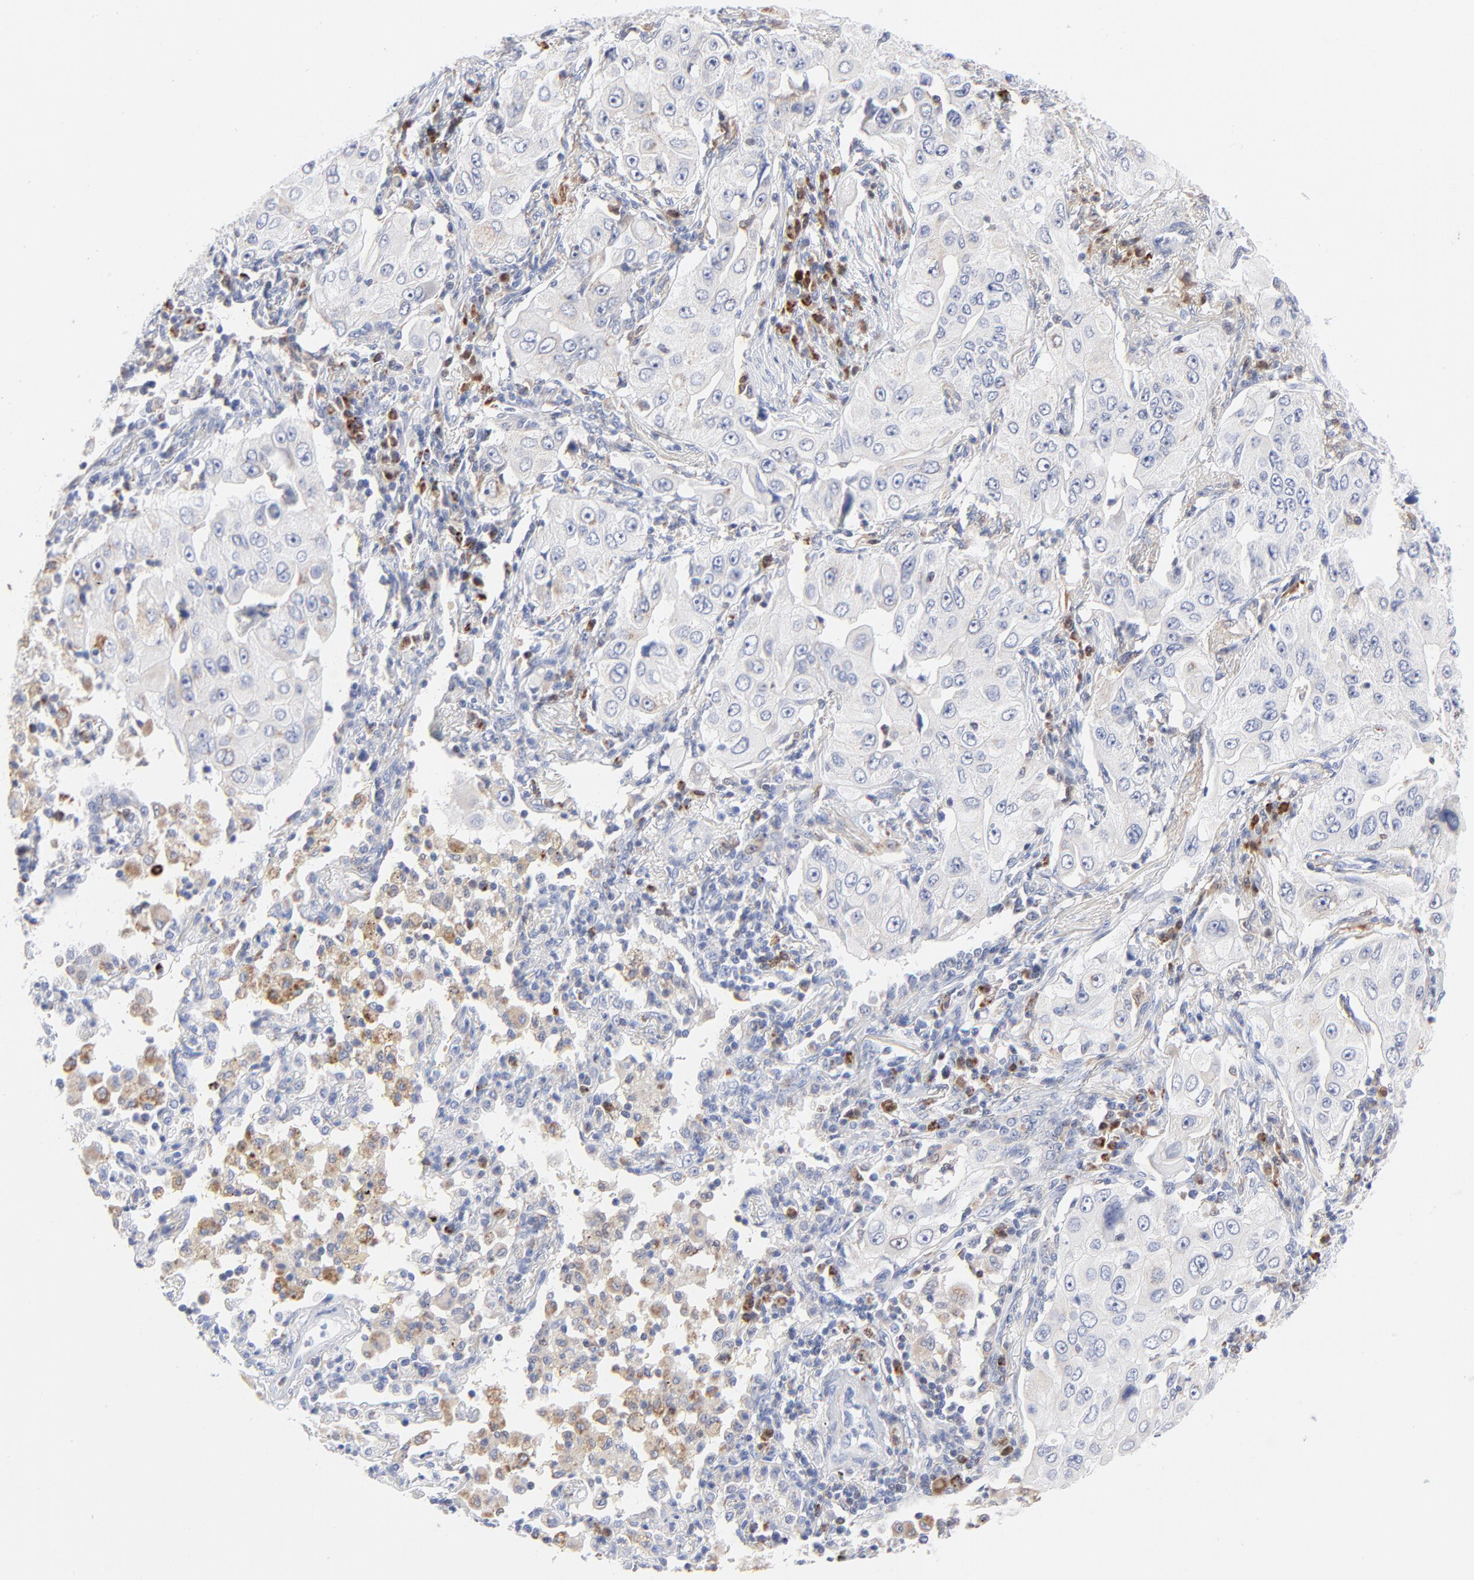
{"staining": {"intensity": "negative", "quantity": "none", "location": "none"}, "tissue": "lung cancer", "cell_type": "Tumor cells", "image_type": "cancer", "snomed": [{"axis": "morphology", "description": "Adenocarcinoma, NOS"}, {"axis": "topography", "description": "Lung"}], "caption": "DAB immunohistochemical staining of human adenocarcinoma (lung) displays no significant expression in tumor cells.", "gene": "CHCHD10", "patient": {"sex": "male", "age": 84}}